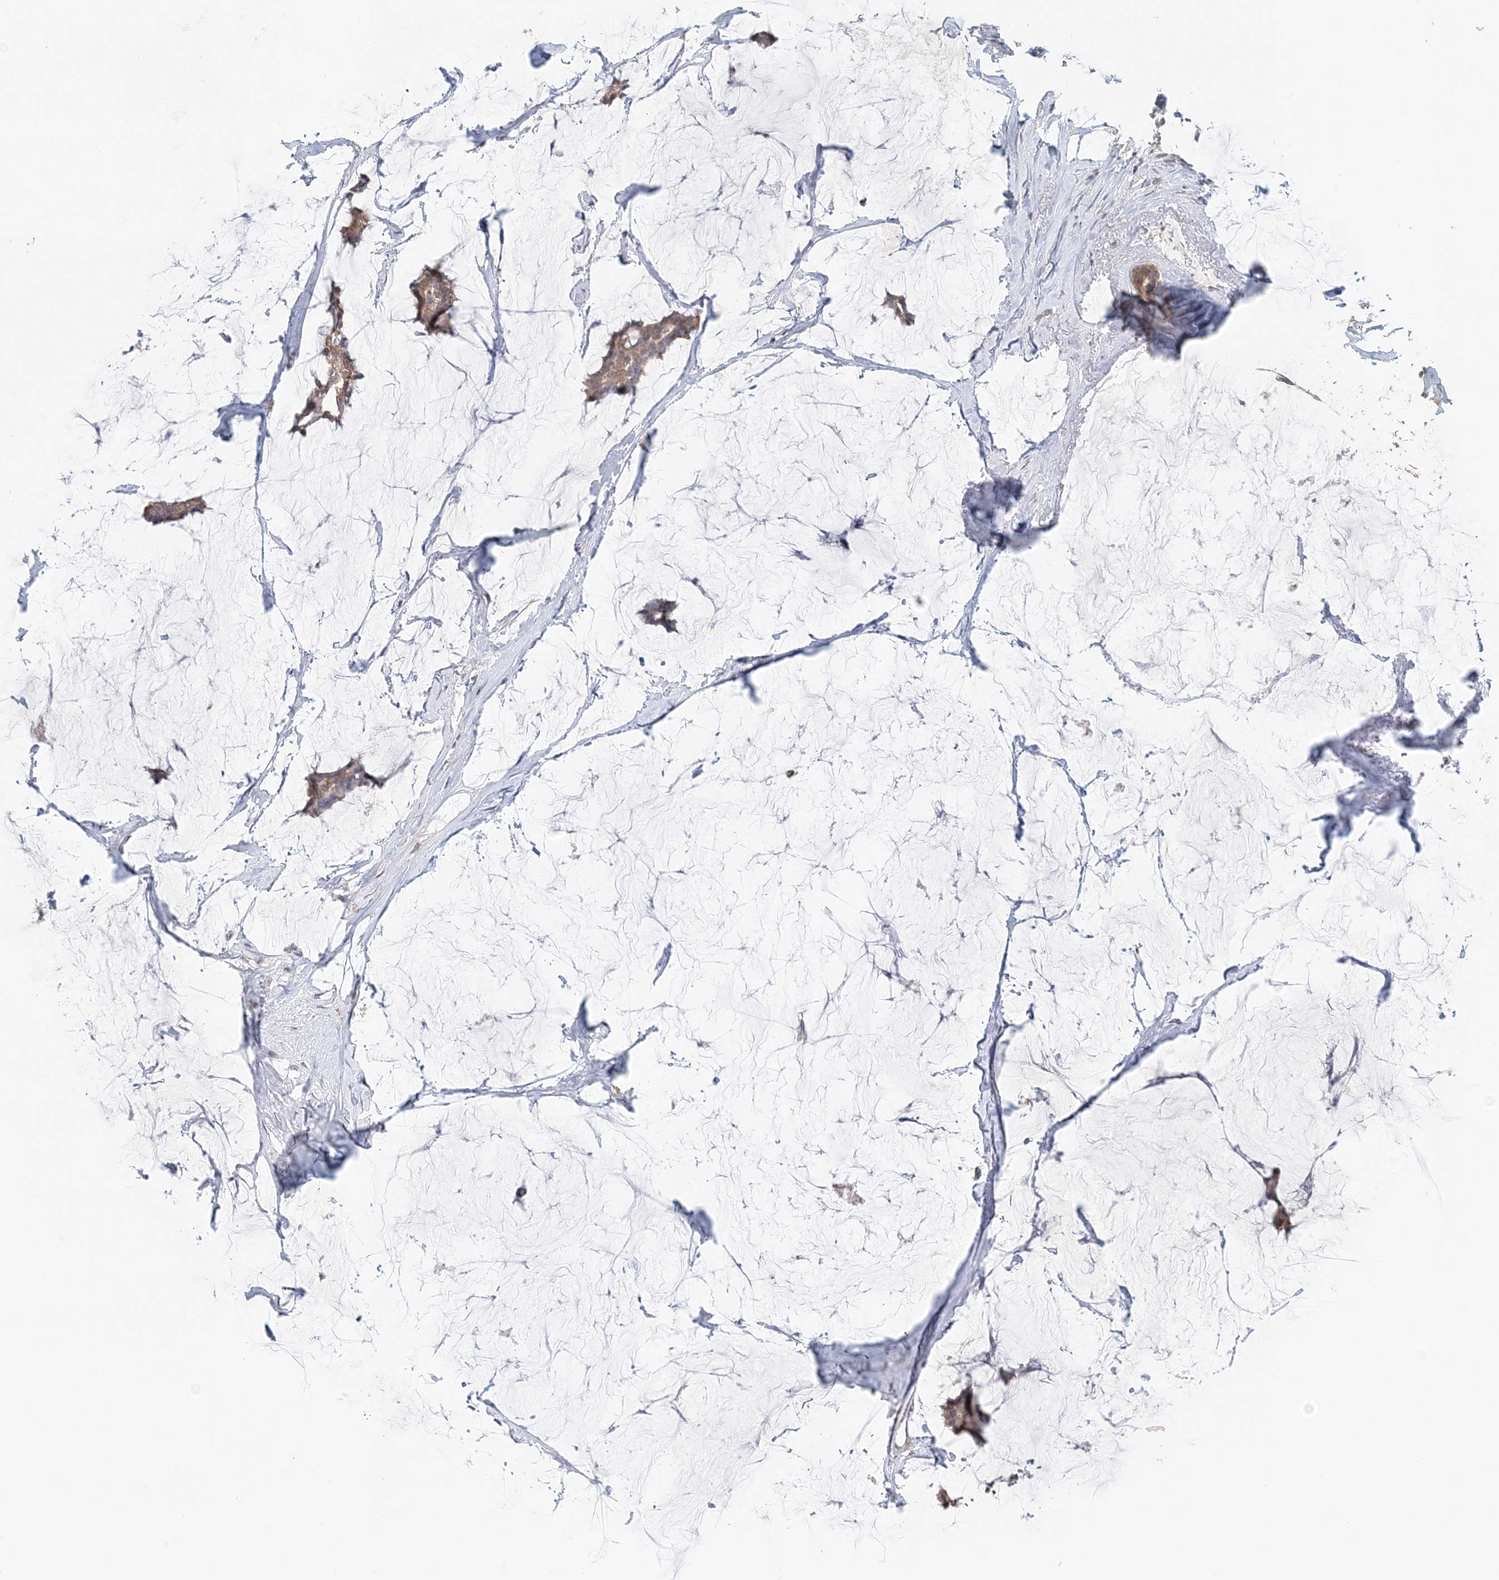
{"staining": {"intensity": "weak", "quantity": ">75%", "location": "cytoplasmic/membranous"}, "tissue": "breast cancer", "cell_type": "Tumor cells", "image_type": "cancer", "snomed": [{"axis": "morphology", "description": "Duct carcinoma"}, {"axis": "topography", "description": "Breast"}], "caption": "A low amount of weak cytoplasmic/membranous staining is seen in about >75% of tumor cells in breast cancer tissue. (DAB IHC, brown staining for protein, blue staining for nuclei).", "gene": "FBXO38", "patient": {"sex": "female", "age": 93}}